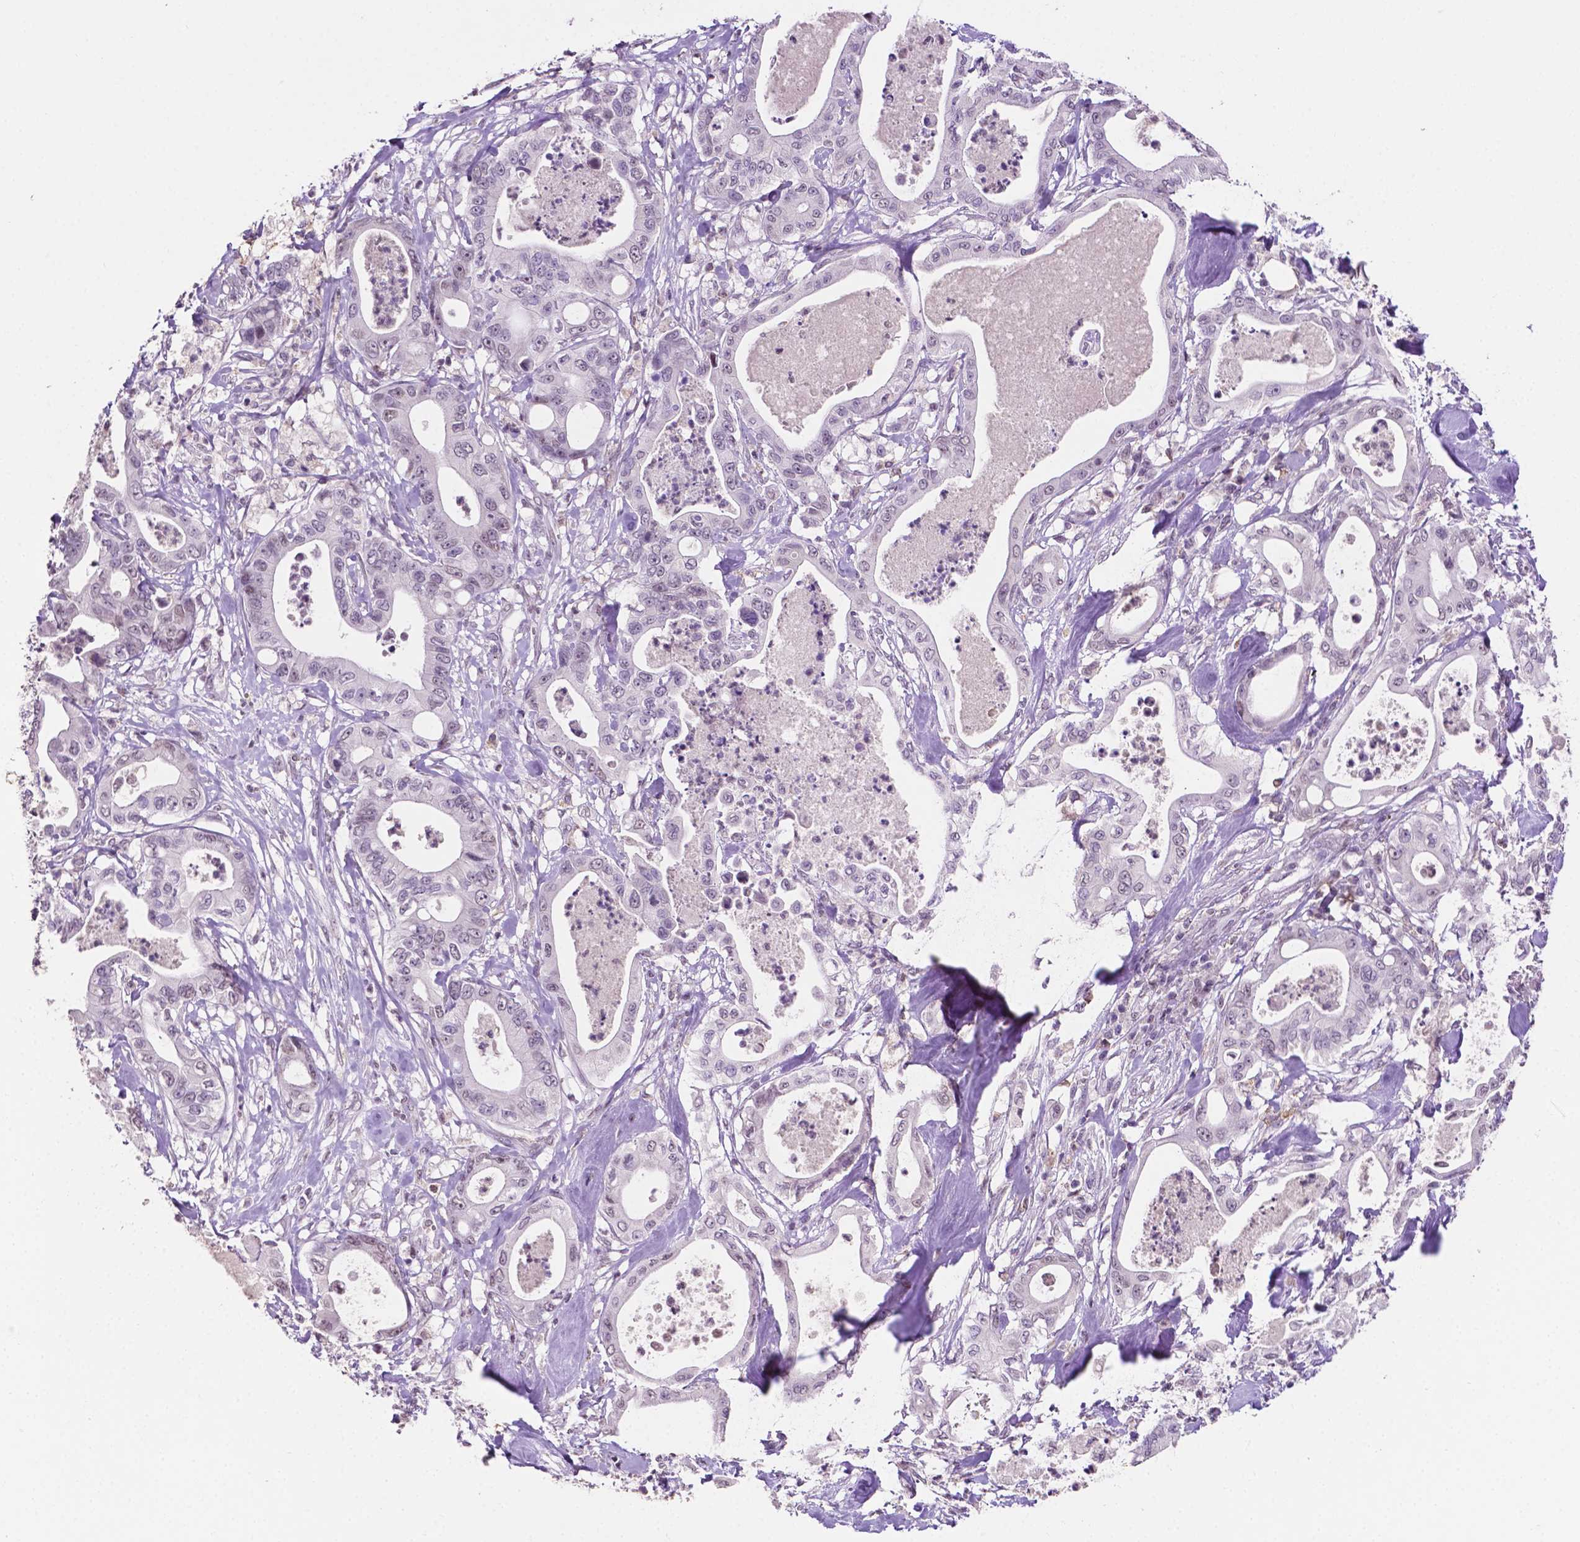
{"staining": {"intensity": "moderate", "quantity": "<25%", "location": "nuclear"}, "tissue": "pancreatic cancer", "cell_type": "Tumor cells", "image_type": "cancer", "snomed": [{"axis": "morphology", "description": "Adenocarcinoma, NOS"}, {"axis": "topography", "description": "Pancreas"}], "caption": "Protein expression by immunohistochemistry demonstrates moderate nuclear positivity in approximately <25% of tumor cells in pancreatic cancer.", "gene": "PTPN6", "patient": {"sex": "male", "age": 71}}